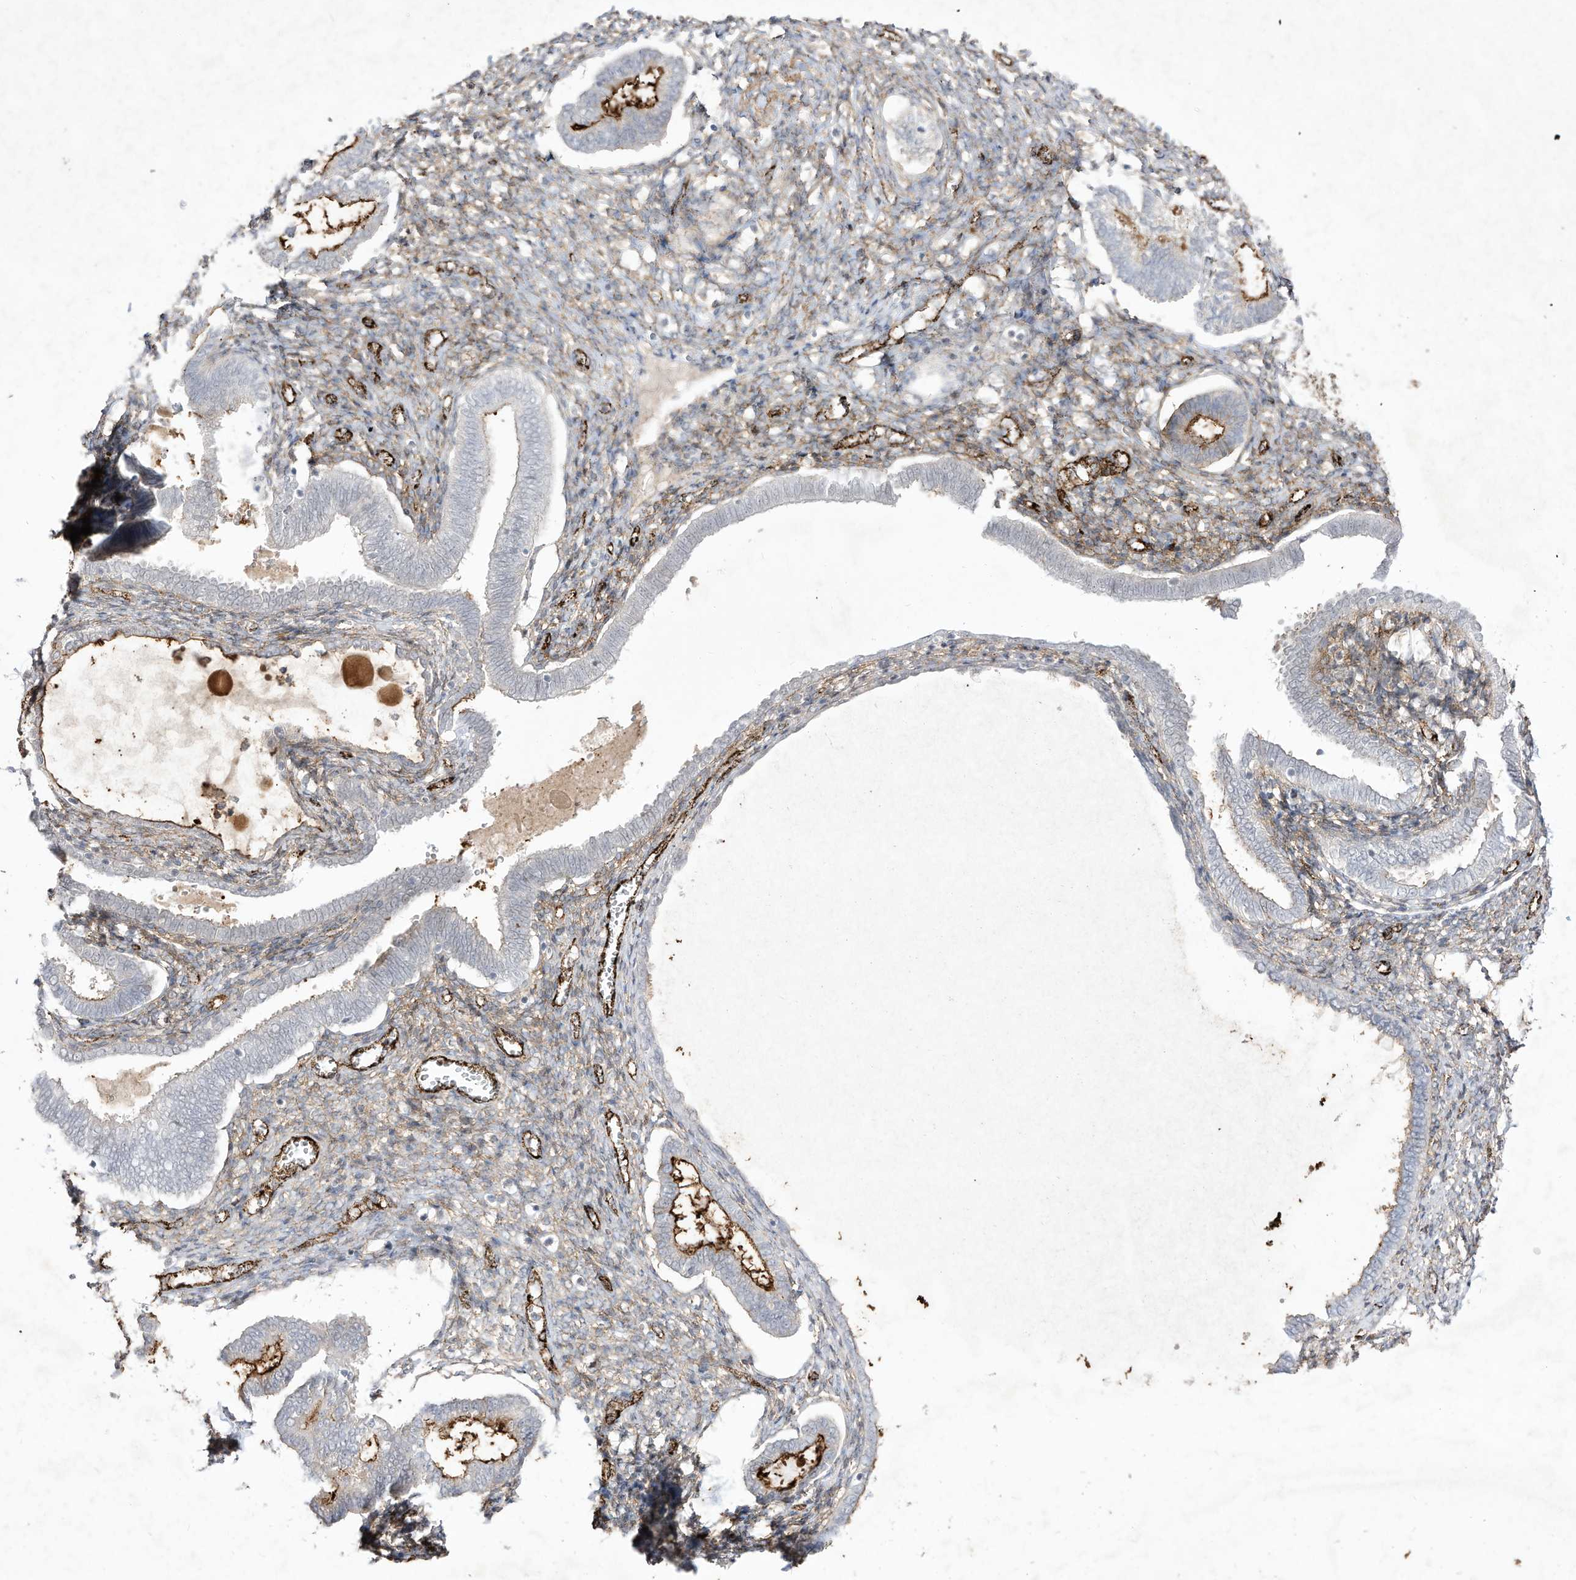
{"staining": {"intensity": "moderate", "quantity": "<25%", "location": "cytoplasmic/membranous"}, "tissue": "endometrium", "cell_type": "Cells in endometrial stroma", "image_type": "normal", "snomed": [{"axis": "morphology", "description": "Normal tissue, NOS"}, {"axis": "topography", "description": "Endometrium"}], "caption": "Protein expression by immunohistochemistry (IHC) shows moderate cytoplasmic/membranous staining in approximately <25% of cells in endometrial stroma in benign endometrium.", "gene": "ZGRF1", "patient": {"sex": "female", "age": 77}}